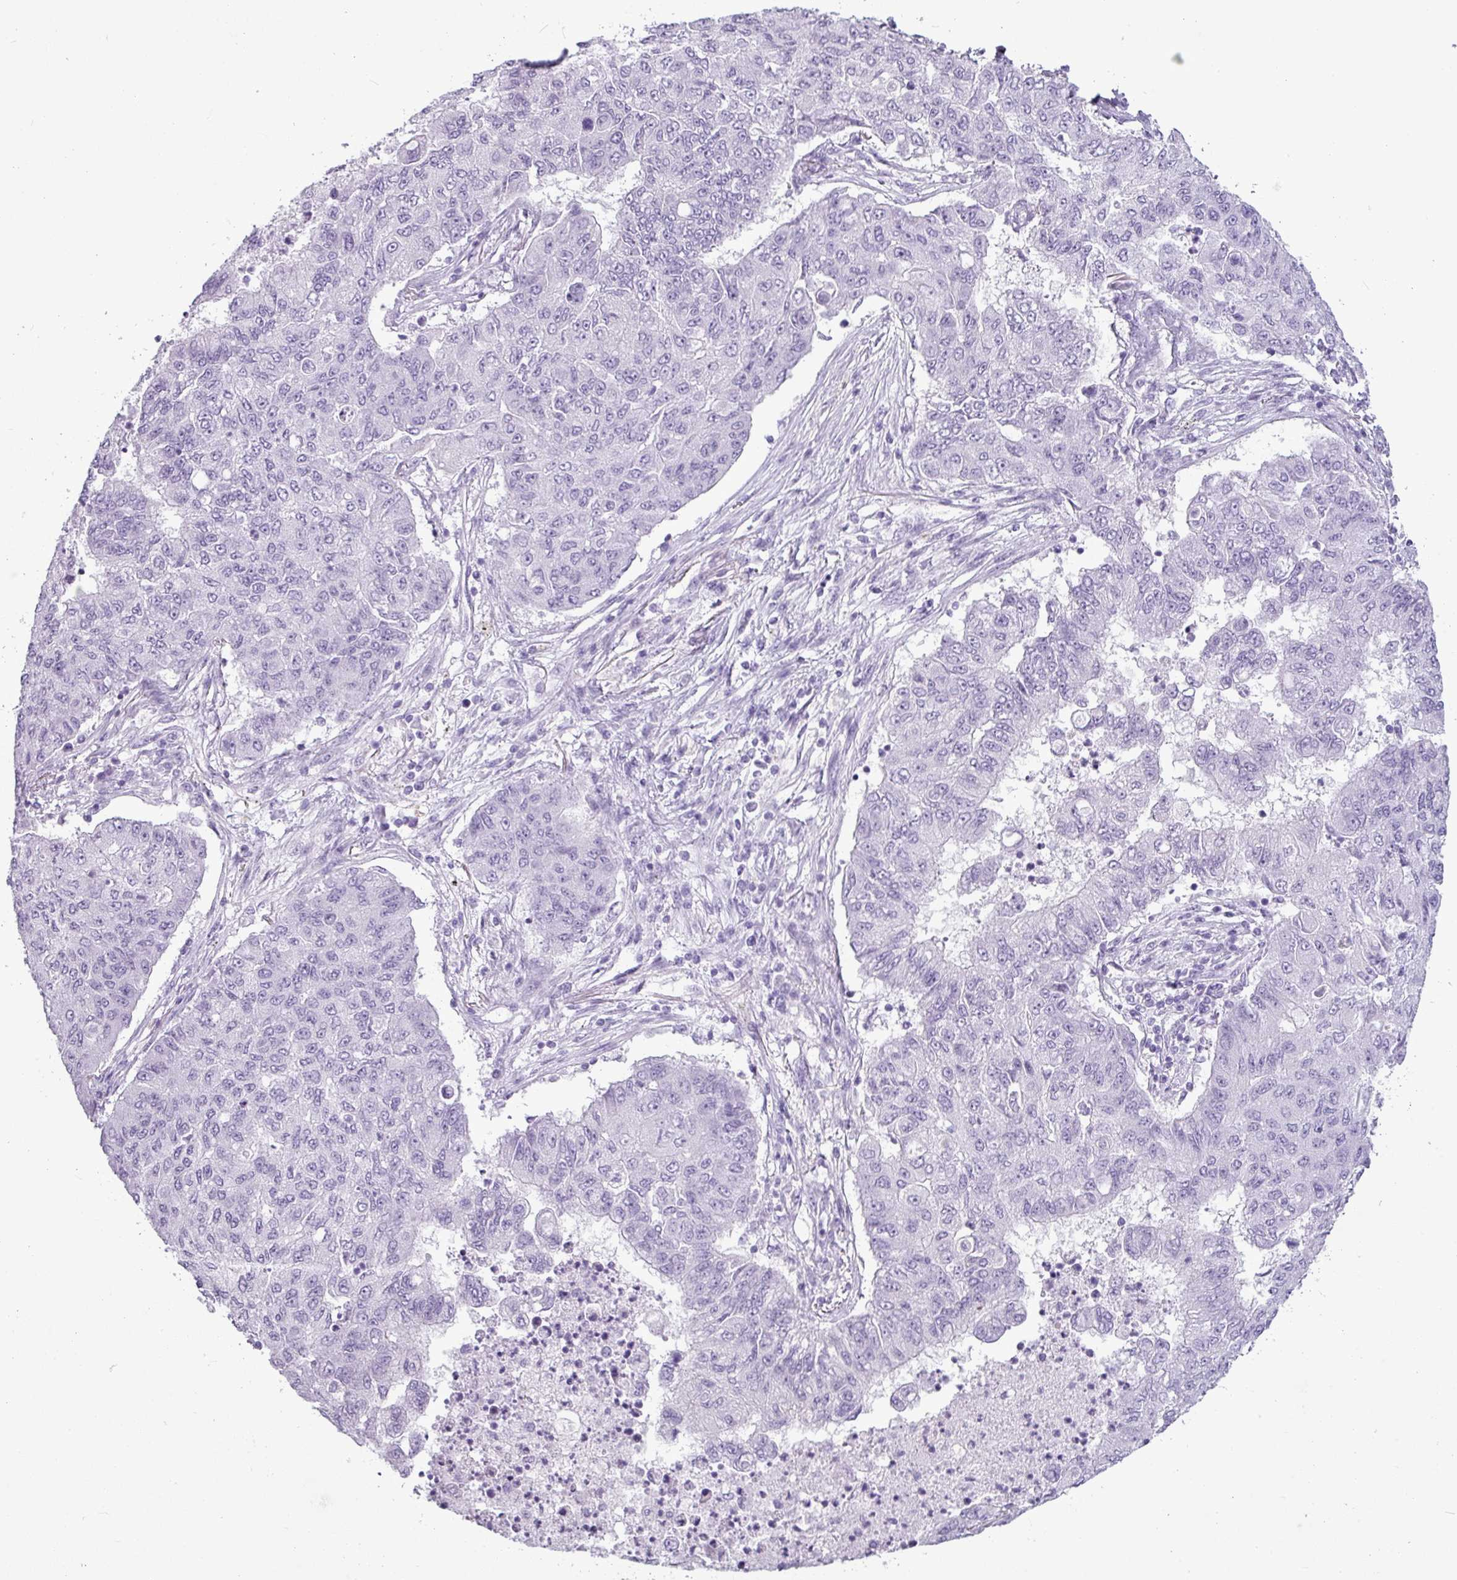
{"staining": {"intensity": "negative", "quantity": "none", "location": "none"}, "tissue": "lung cancer", "cell_type": "Tumor cells", "image_type": "cancer", "snomed": [{"axis": "morphology", "description": "Squamous cell carcinoma, NOS"}, {"axis": "topography", "description": "Lung"}], "caption": "Immunohistochemistry (IHC) histopathology image of human squamous cell carcinoma (lung) stained for a protein (brown), which reveals no expression in tumor cells.", "gene": "AMY1B", "patient": {"sex": "male", "age": 74}}